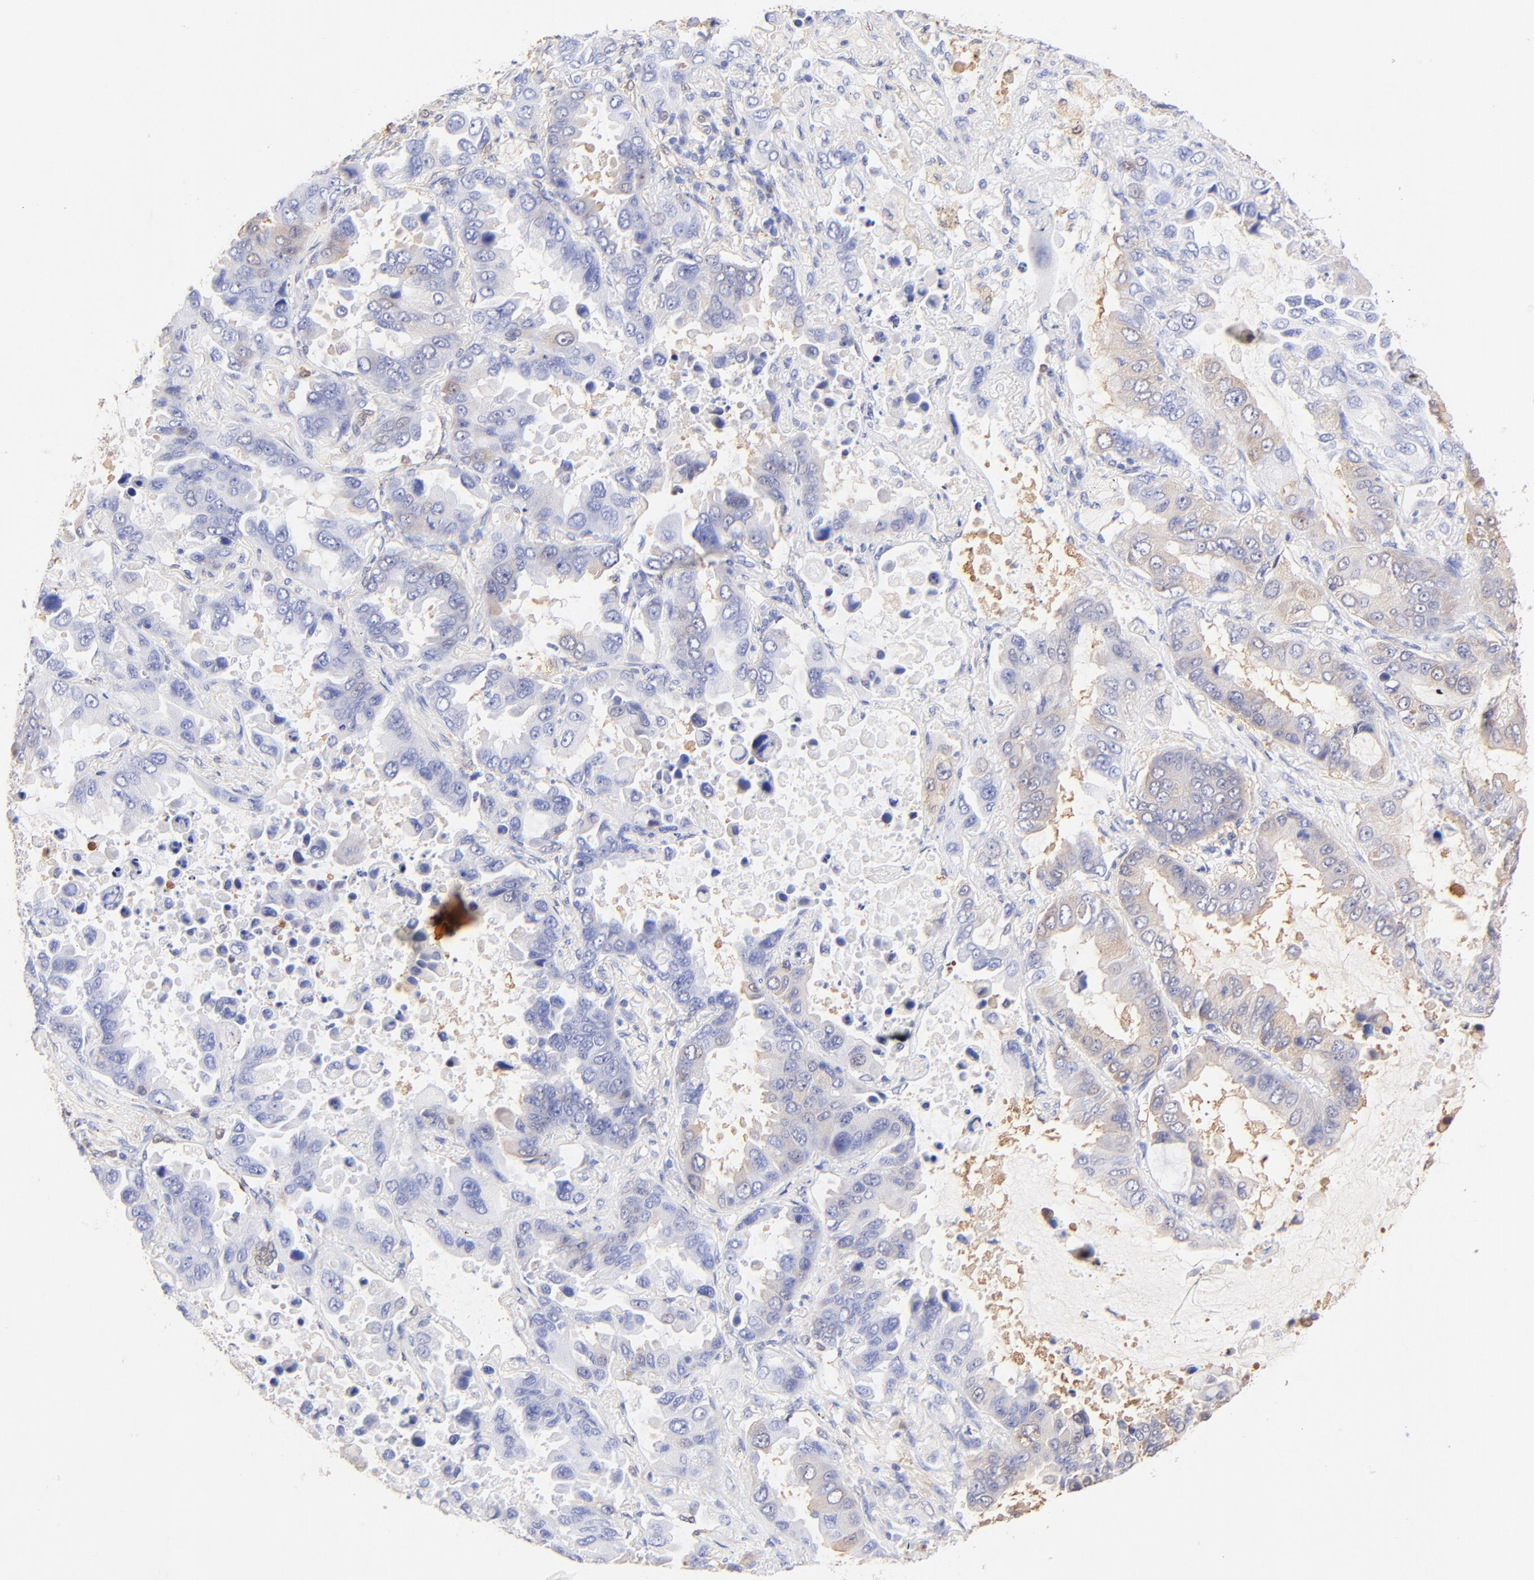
{"staining": {"intensity": "weak", "quantity": "<25%", "location": "cytoplasmic/membranous"}, "tissue": "lung cancer", "cell_type": "Tumor cells", "image_type": "cancer", "snomed": [{"axis": "morphology", "description": "Adenocarcinoma, NOS"}, {"axis": "topography", "description": "Lung"}], "caption": "Immunohistochemistry (IHC) of human lung cancer (adenocarcinoma) demonstrates no expression in tumor cells. The staining was performed using DAB (3,3'-diaminobenzidine) to visualize the protein expression in brown, while the nuclei were stained in blue with hematoxylin (Magnification: 20x).", "gene": "ALDH1A1", "patient": {"sex": "male", "age": 64}}